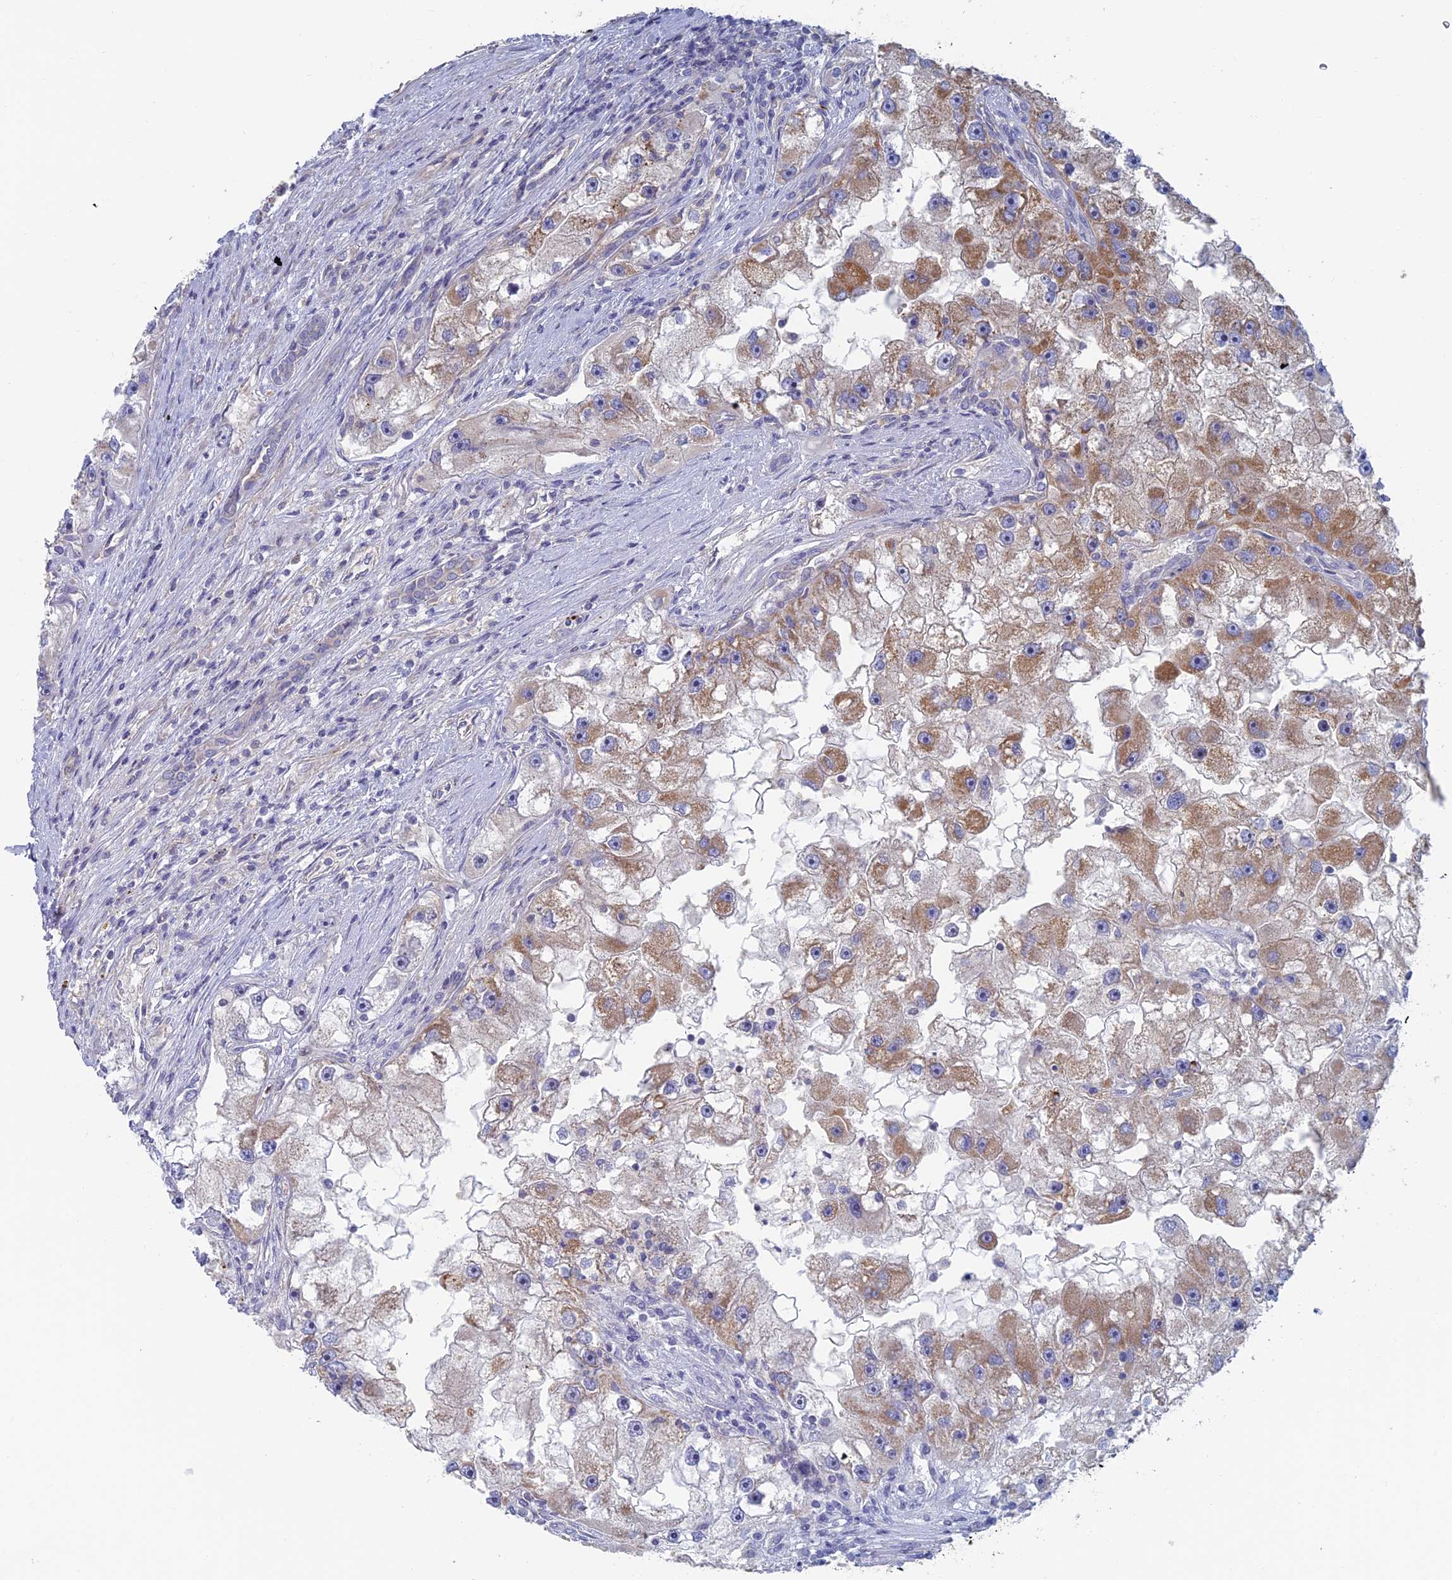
{"staining": {"intensity": "moderate", "quantity": "25%-75%", "location": "cytoplasmic/membranous"}, "tissue": "renal cancer", "cell_type": "Tumor cells", "image_type": "cancer", "snomed": [{"axis": "morphology", "description": "Adenocarcinoma, NOS"}, {"axis": "topography", "description": "Kidney"}], "caption": "DAB (3,3'-diaminobenzidine) immunohistochemical staining of human renal cancer (adenocarcinoma) reveals moderate cytoplasmic/membranous protein positivity in approximately 25%-75% of tumor cells. The protein of interest is stained brown, and the nuclei are stained in blue (DAB (3,3'-diaminobenzidine) IHC with brightfield microscopy, high magnification).", "gene": "TBC1D30", "patient": {"sex": "male", "age": 63}}